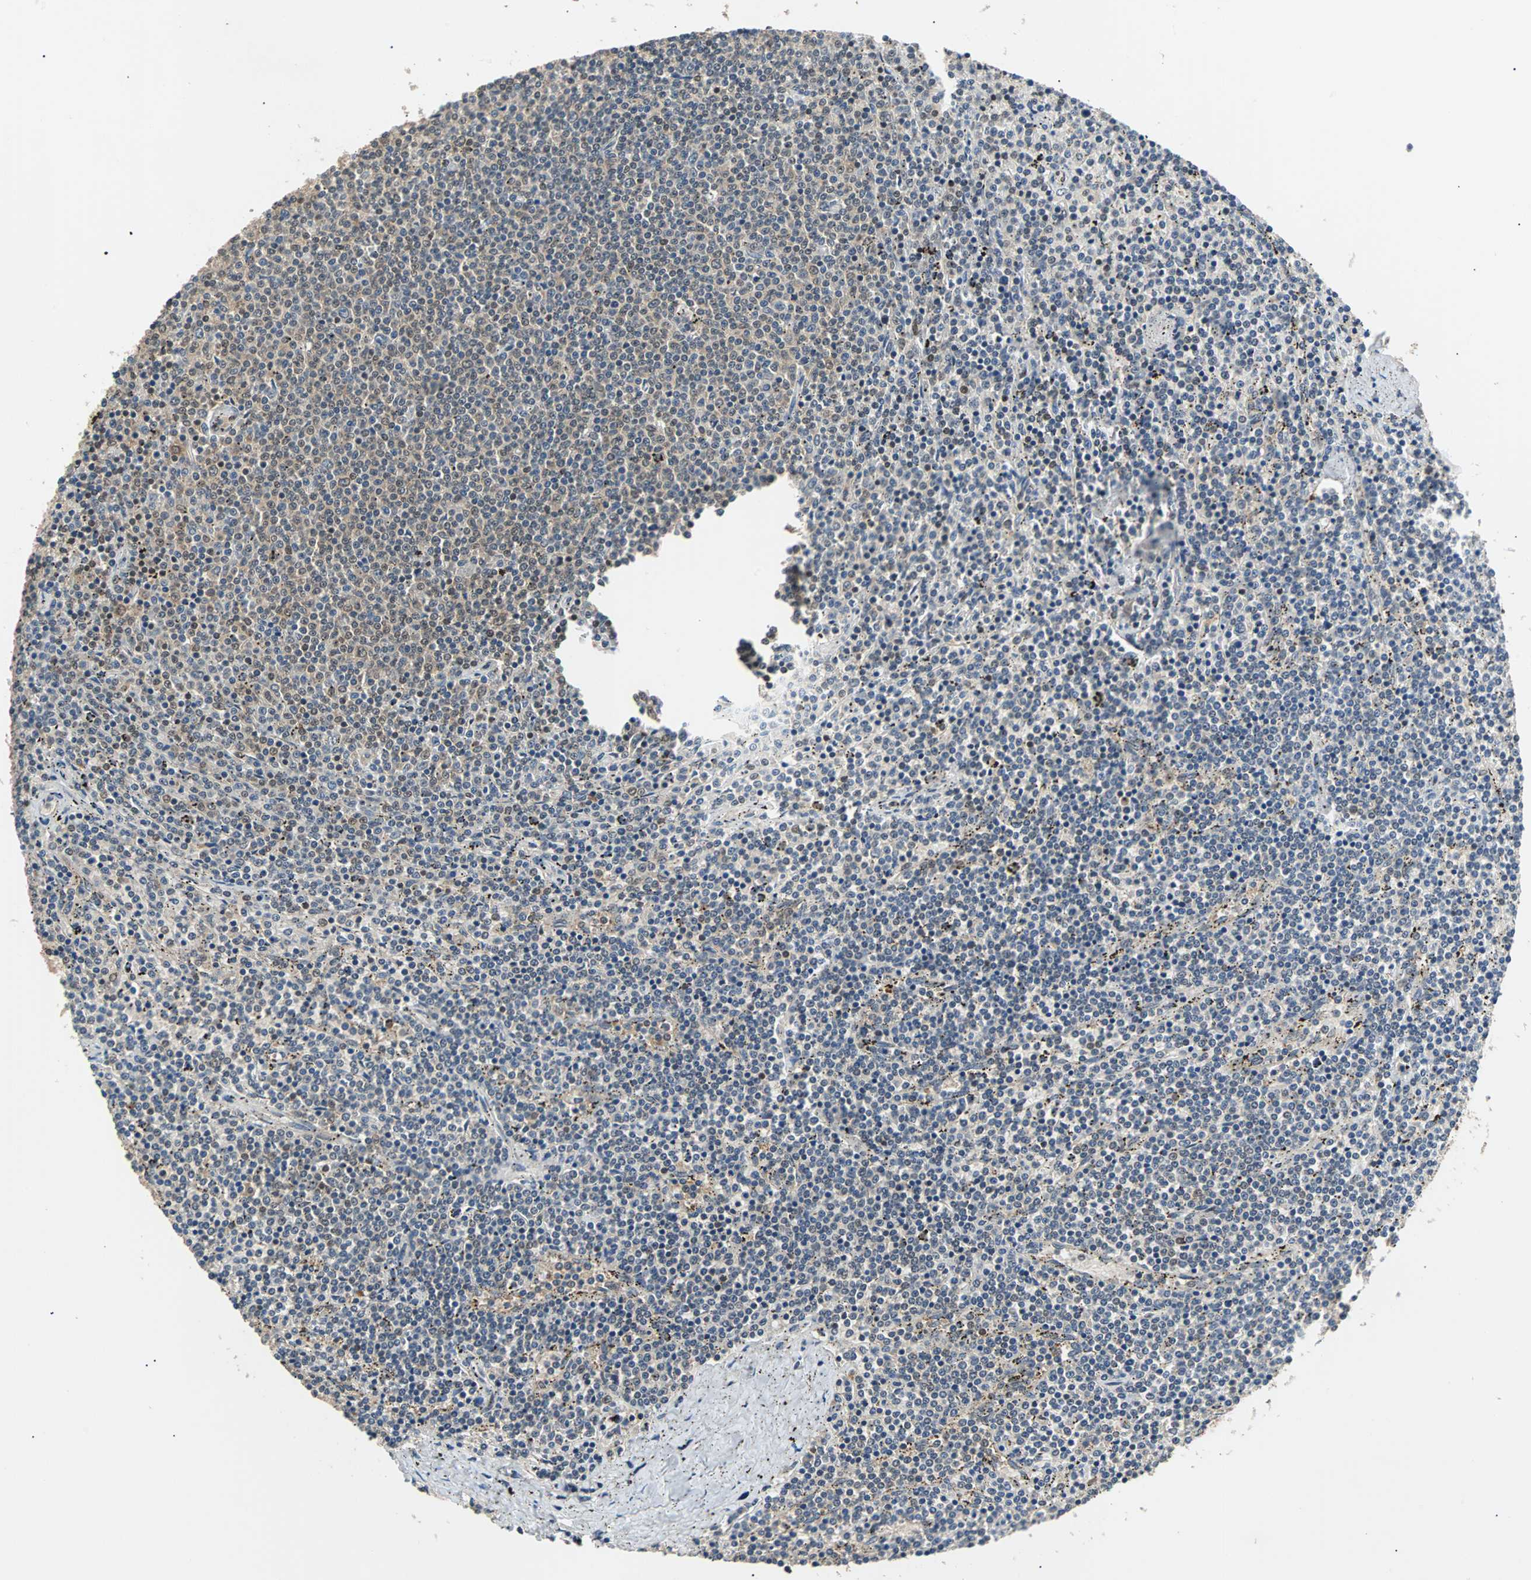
{"staining": {"intensity": "weak", "quantity": "<25%", "location": "cytoplasmic/membranous,nuclear"}, "tissue": "lymphoma", "cell_type": "Tumor cells", "image_type": "cancer", "snomed": [{"axis": "morphology", "description": "Malignant lymphoma, non-Hodgkin's type, Low grade"}, {"axis": "topography", "description": "Spleen"}], "caption": "Immunohistochemistry (IHC) histopathology image of human lymphoma stained for a protein (brown), which demonstrates no positivity in tumor cells.", "gene": "PHC1", "patient": {"sex": "female", "age": 50}}